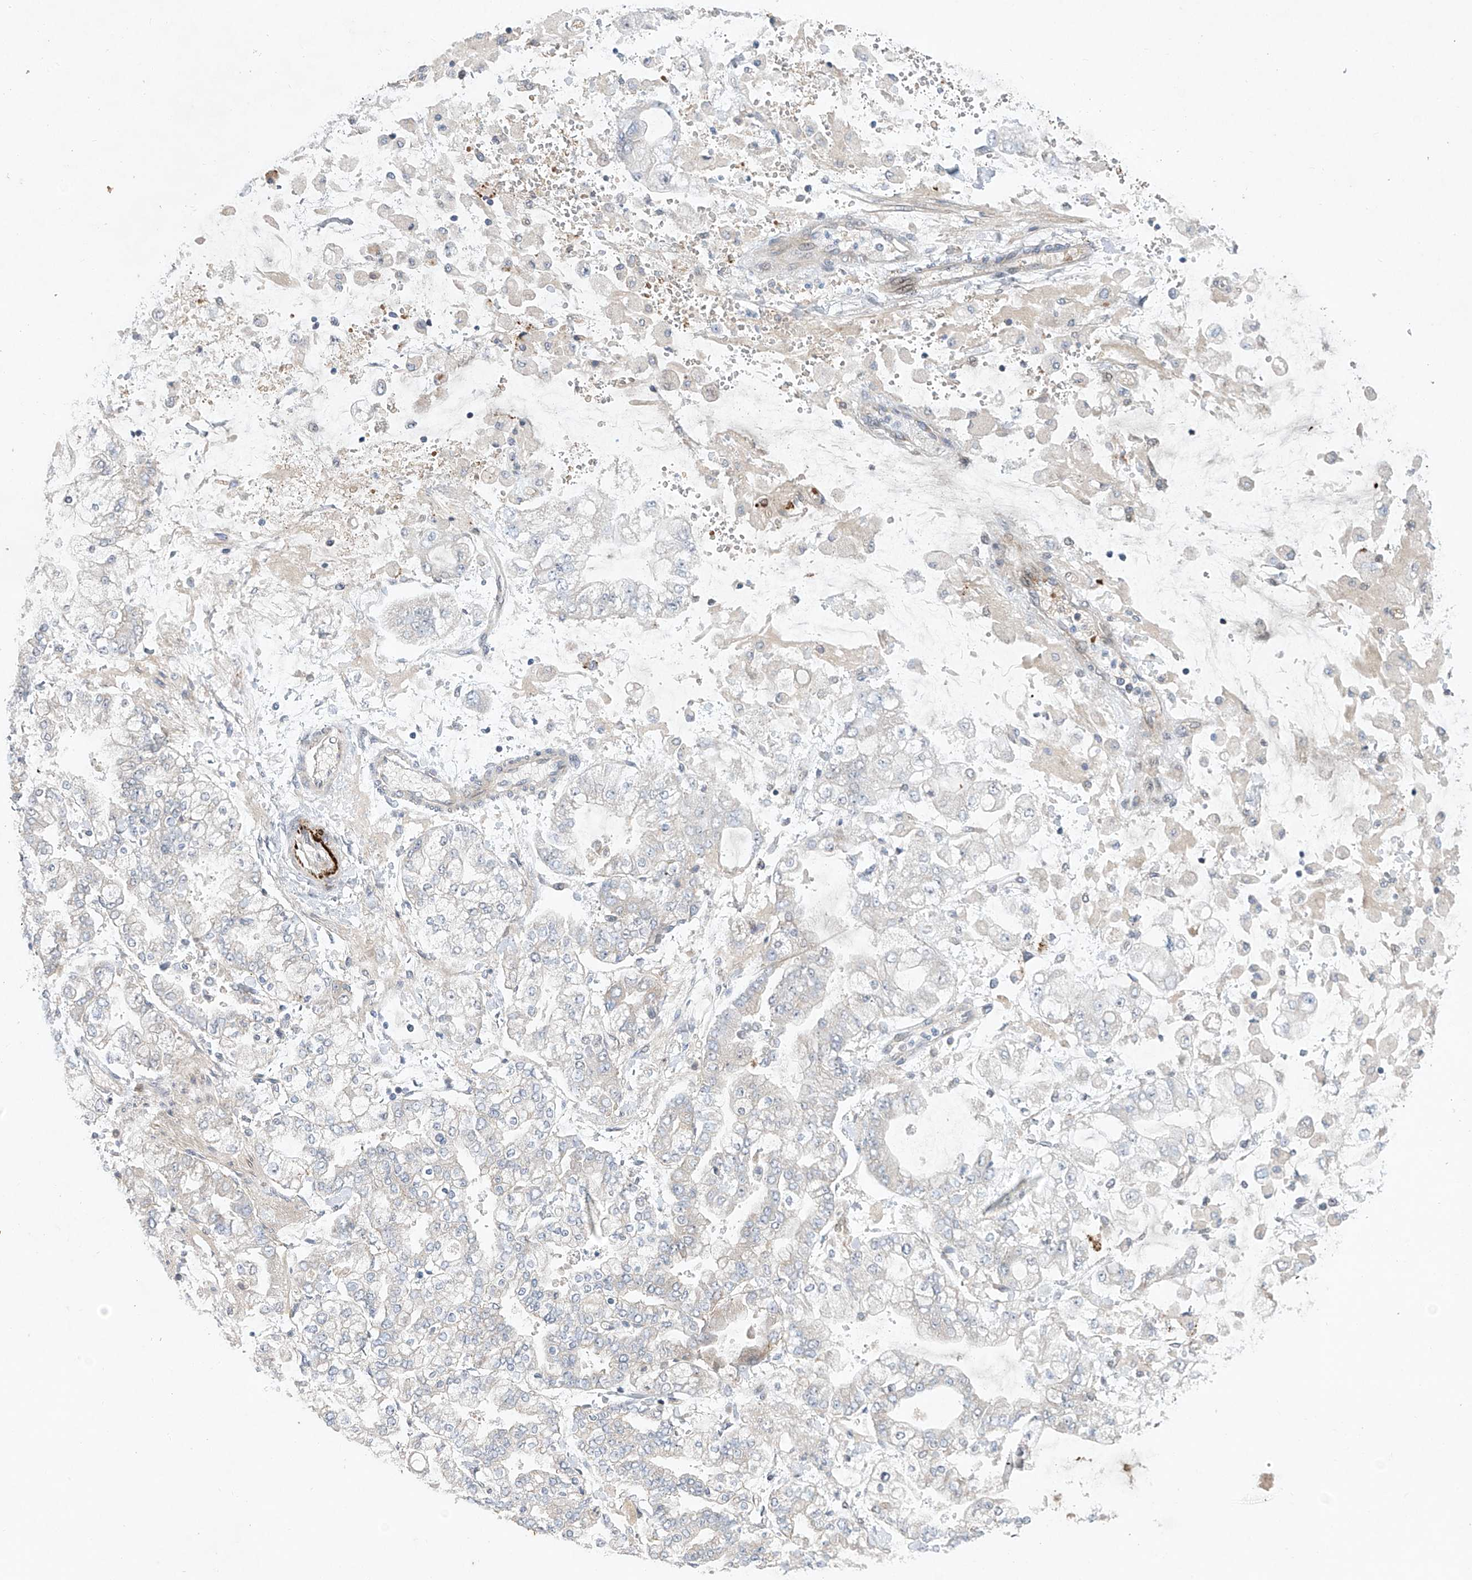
{"staining": {"intensity": "negative", "quantity": "none", "location": "none"}, "tissue": "stomach cancer", "cell_type": "Tumor cells", "image_type": "cancer", "snomed": [{"axis": "morphology", "description": "Normal tissue, NOS"}, {"axis": "morphology", "description": "Adenocarcinoma, NOS"}, {"axis": "topography", "description": "Stomach, upper"}, {"axis": "topography", "description": "Stomach"}], "caption": "Stomach cancer was stained to show a protein in brown. There is no significant positivity in tumor cells. (Stains: DAB immunohistochemistry (IHC) with hematoxylin counter stain, Microscopy: brightfield microscopy at high magnification).", "gene": "TJAP1", "patient": {"sex": "male", "age": 76}}